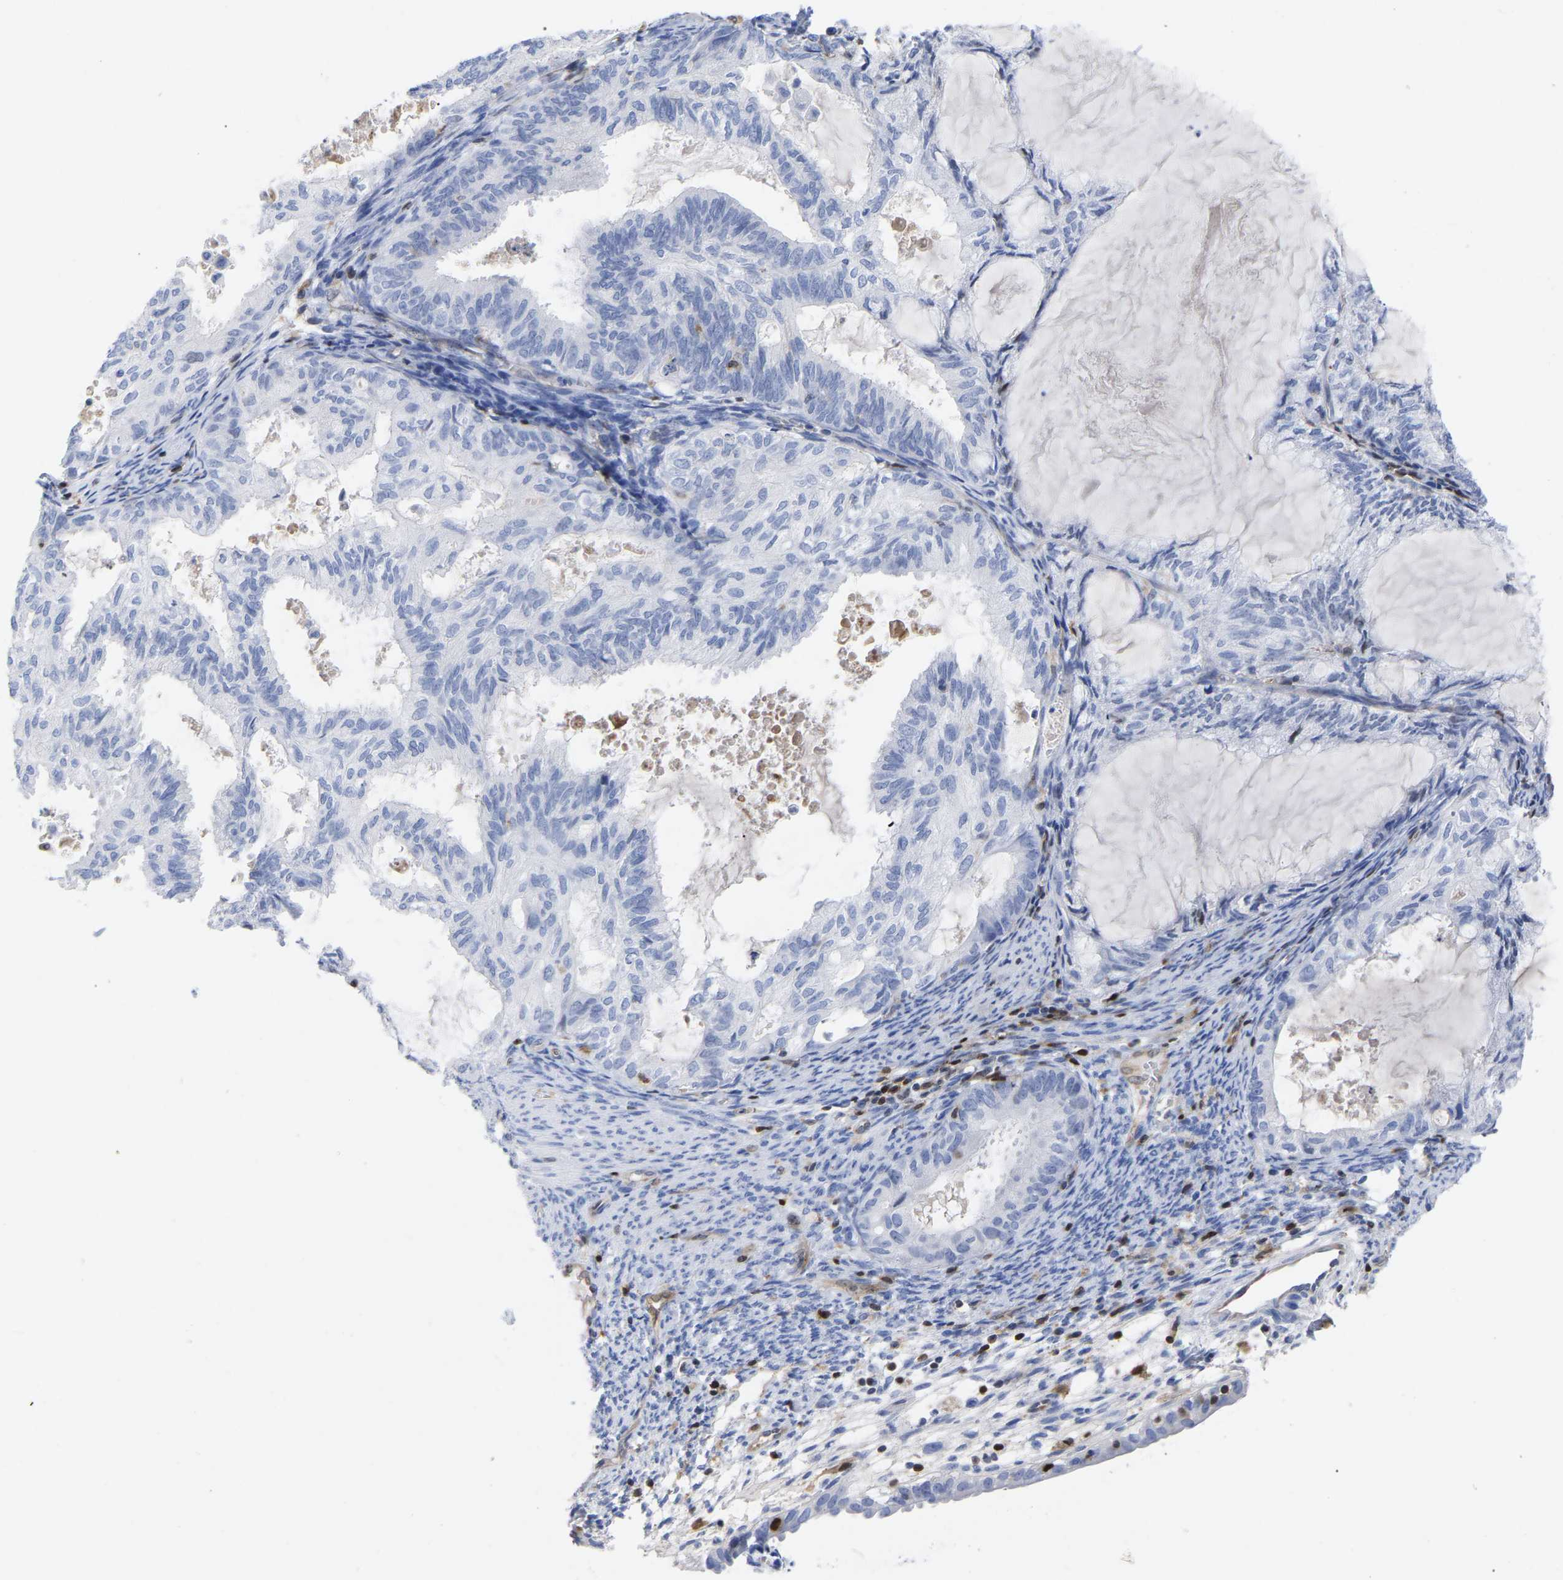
{"staining": {"intensity": "negative", "quantity": "none", "location": "none"}, "tissue": "cervical cancer", "cell_type": "Tumor cells", "image_type": "cancer", "snomed": [{"axis": "morphology", "description": "Normal tissue, NOS"}, {"axis": "morphology", "description": "Adenocarcinoma, NOS"}, {"axis": "topography", "description": "Cervix"}, {"axis": "topography", "description": "Endometrium"}], "caption": "Tumor cells are negative for brown protein staining in adenocarcinoma (cervical).", "gene": "GIMAP4", "patient": {"sex": "female", "age": 86}}